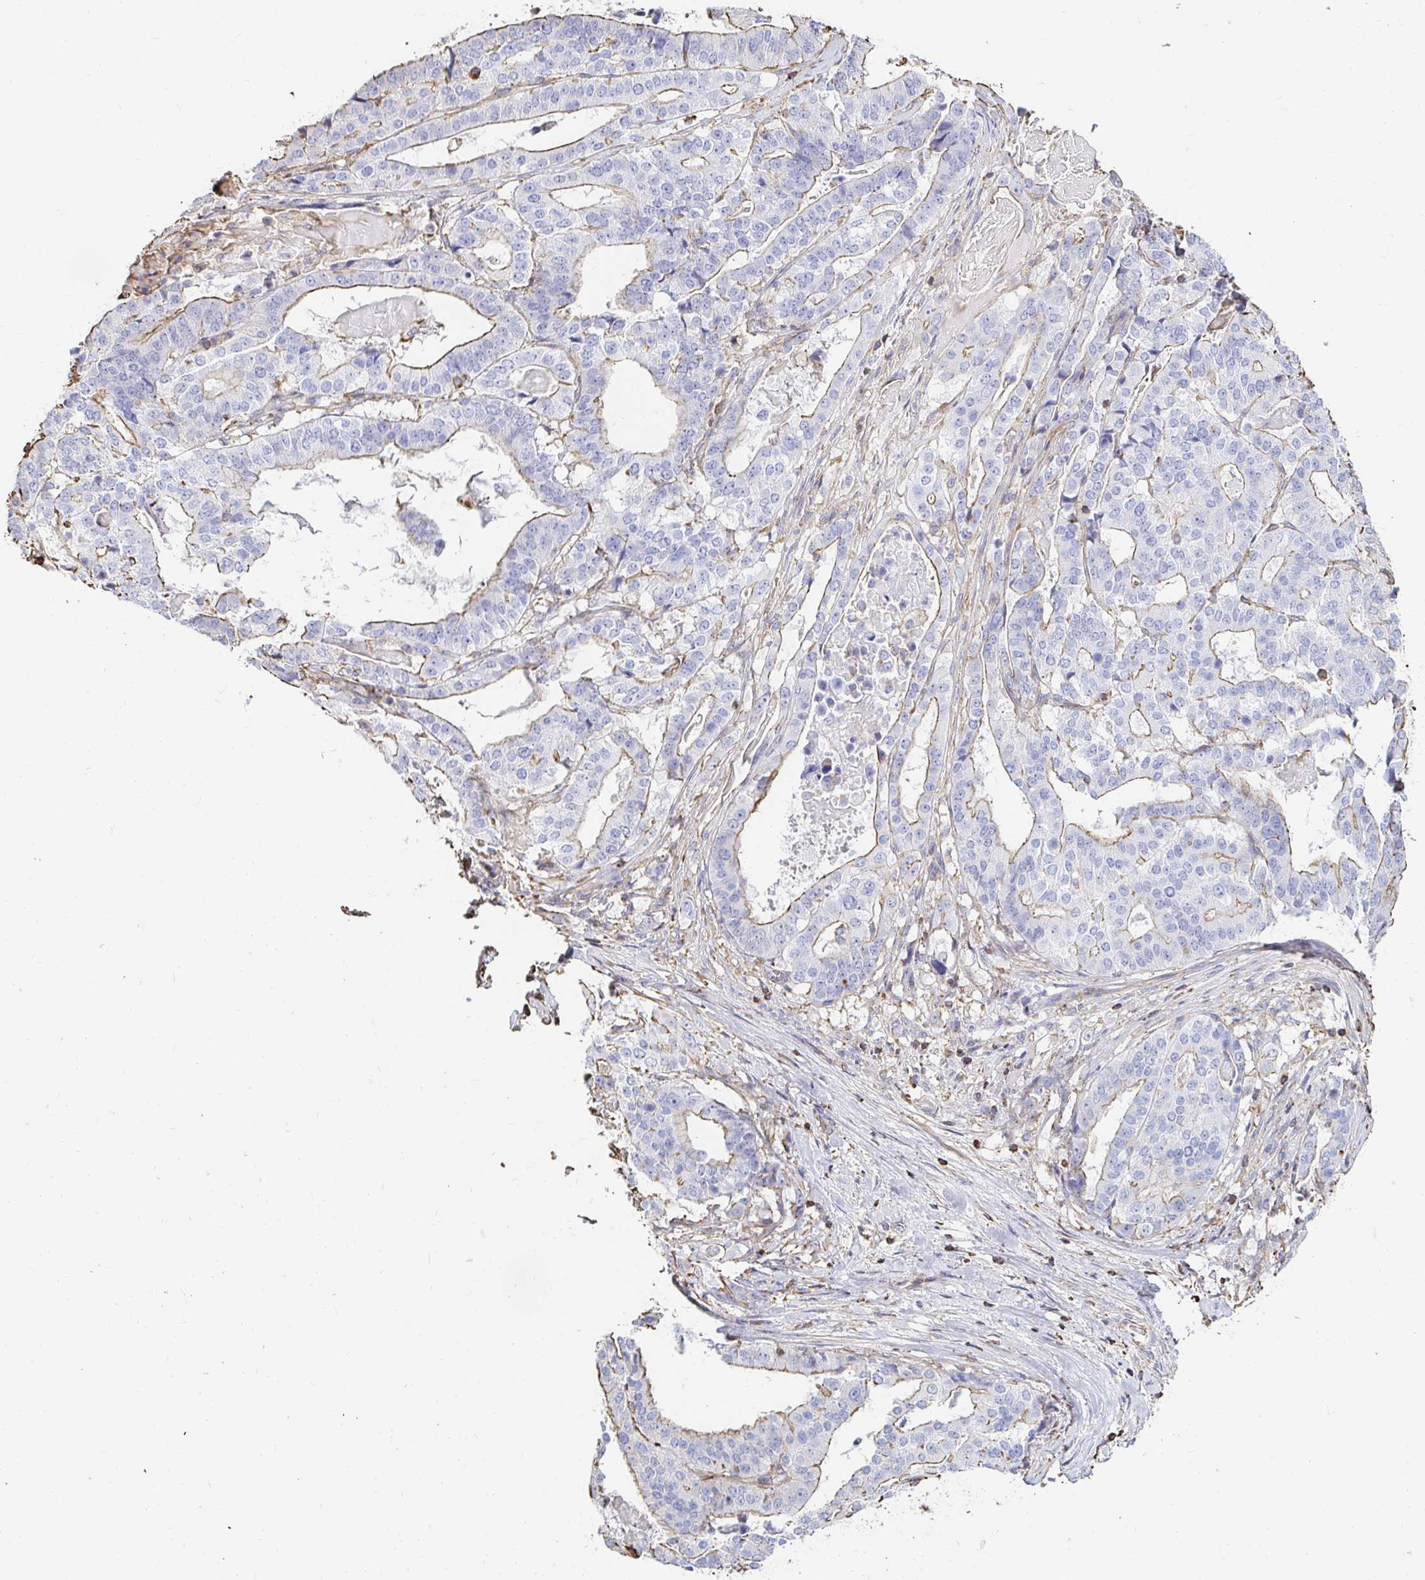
{"staining": {"intensity": "weak", "quantity": ">75%", "location": "cytoplasmic/membranous"}, "tissue": "stomach cancer", "cell_type": "Tumor cells", "image_type": "cancer", "snomed": [{"axis": "morphology", "description": "Adenocarcinoma, NOS"}, {"axis": "topography", "description": "Stomach"}], "caption": "Stomach cancer (adenocarcinoma) stained with a brown dye exhibits weak cytoplasmic/membranous positive expression in about >75% of tumor cells.", "gene": "PTPN14", "patient": {"sex": "male", "age": 48}}